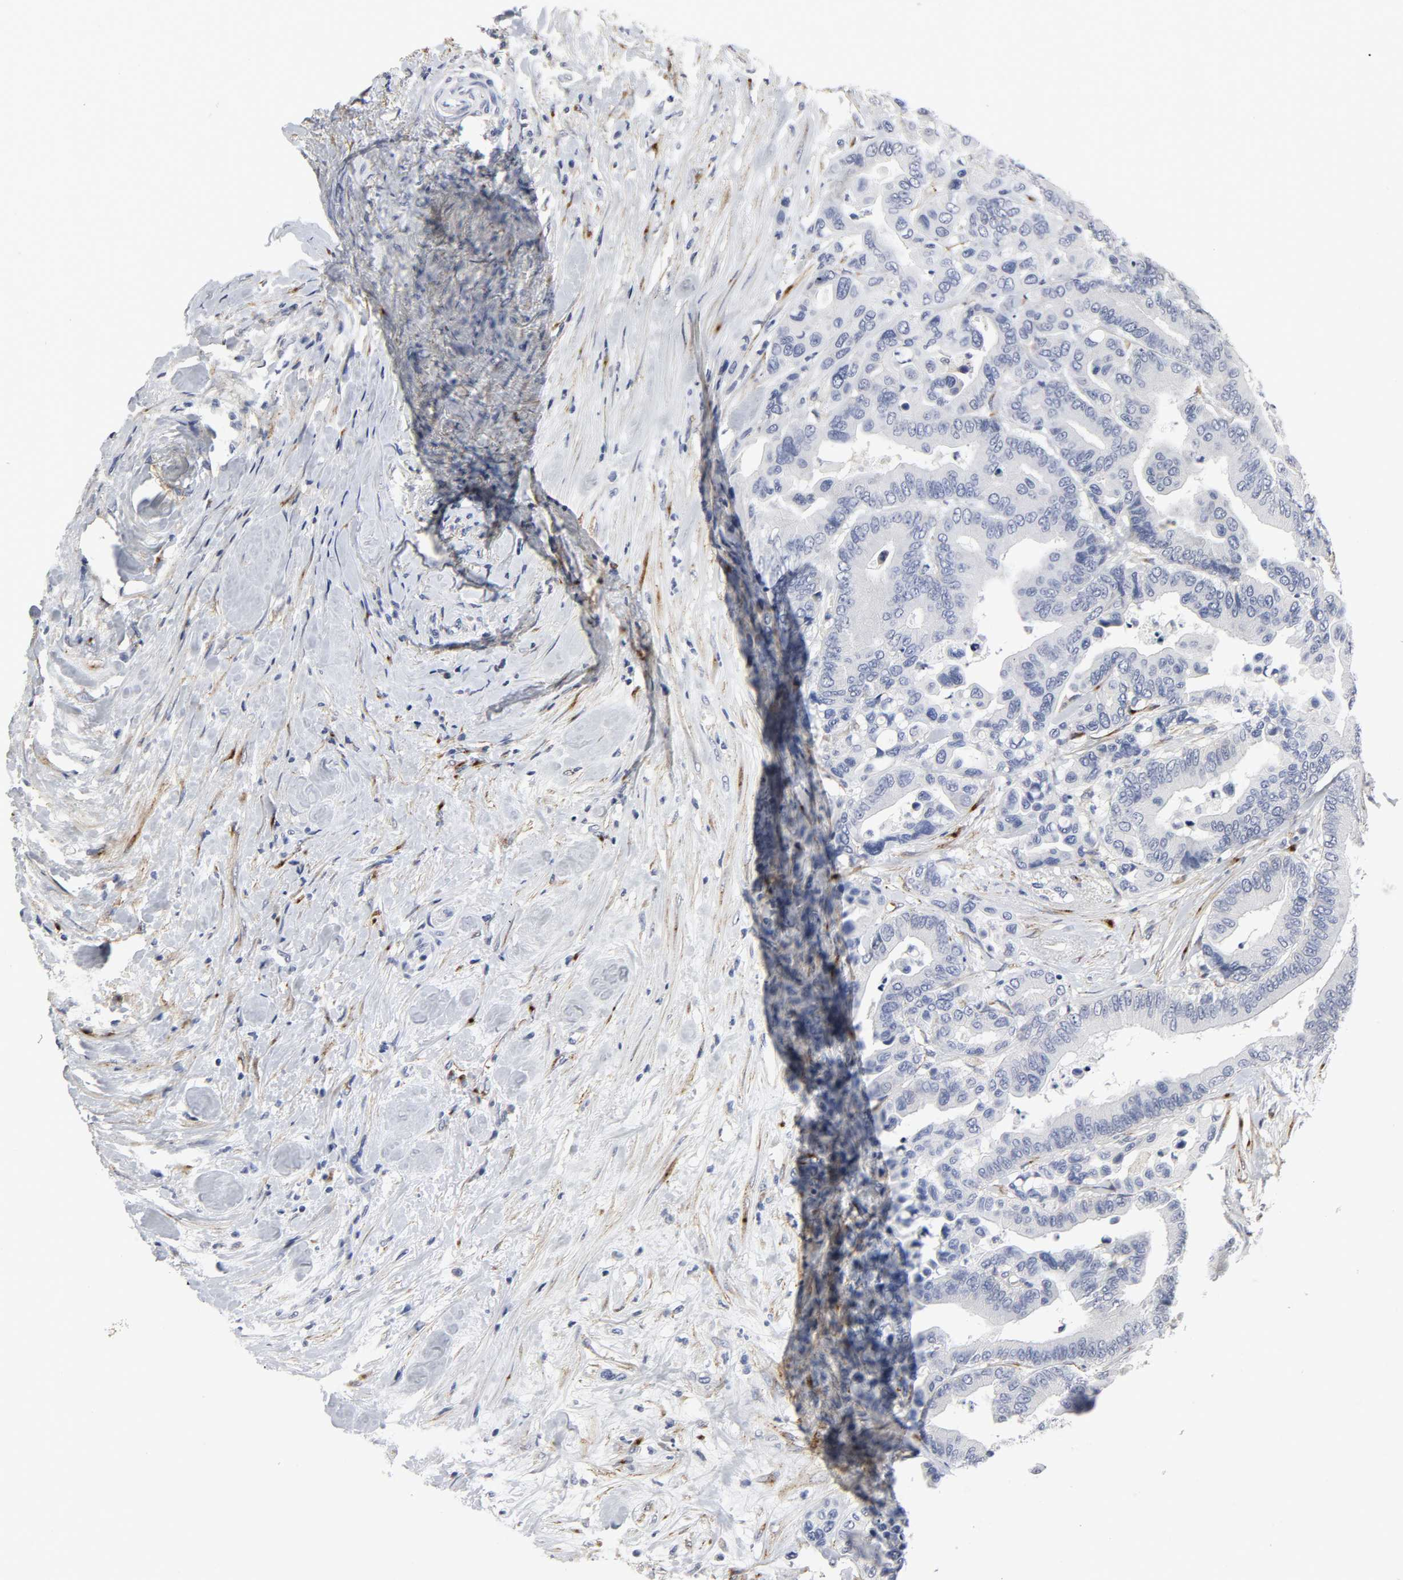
{"staining": {"intensity": "negative", "quantity": "none", "location": "none"}, "tissue": "colorectal cancer", "cell_type": "Tumor cells", "image_type": "cancer", "snomed": [{"axis": "morphology", "description": "Adenocarcinoma, NOS"}, {"axis": "topography", "description": "Colon"}], "caption": "A histopathology image of adenocarcinoma (colorectal) stained for a protein reveals no brown staining in tumor cells.", "gene": "LRP1", "patient": {"sex": "male", "age": 82}}